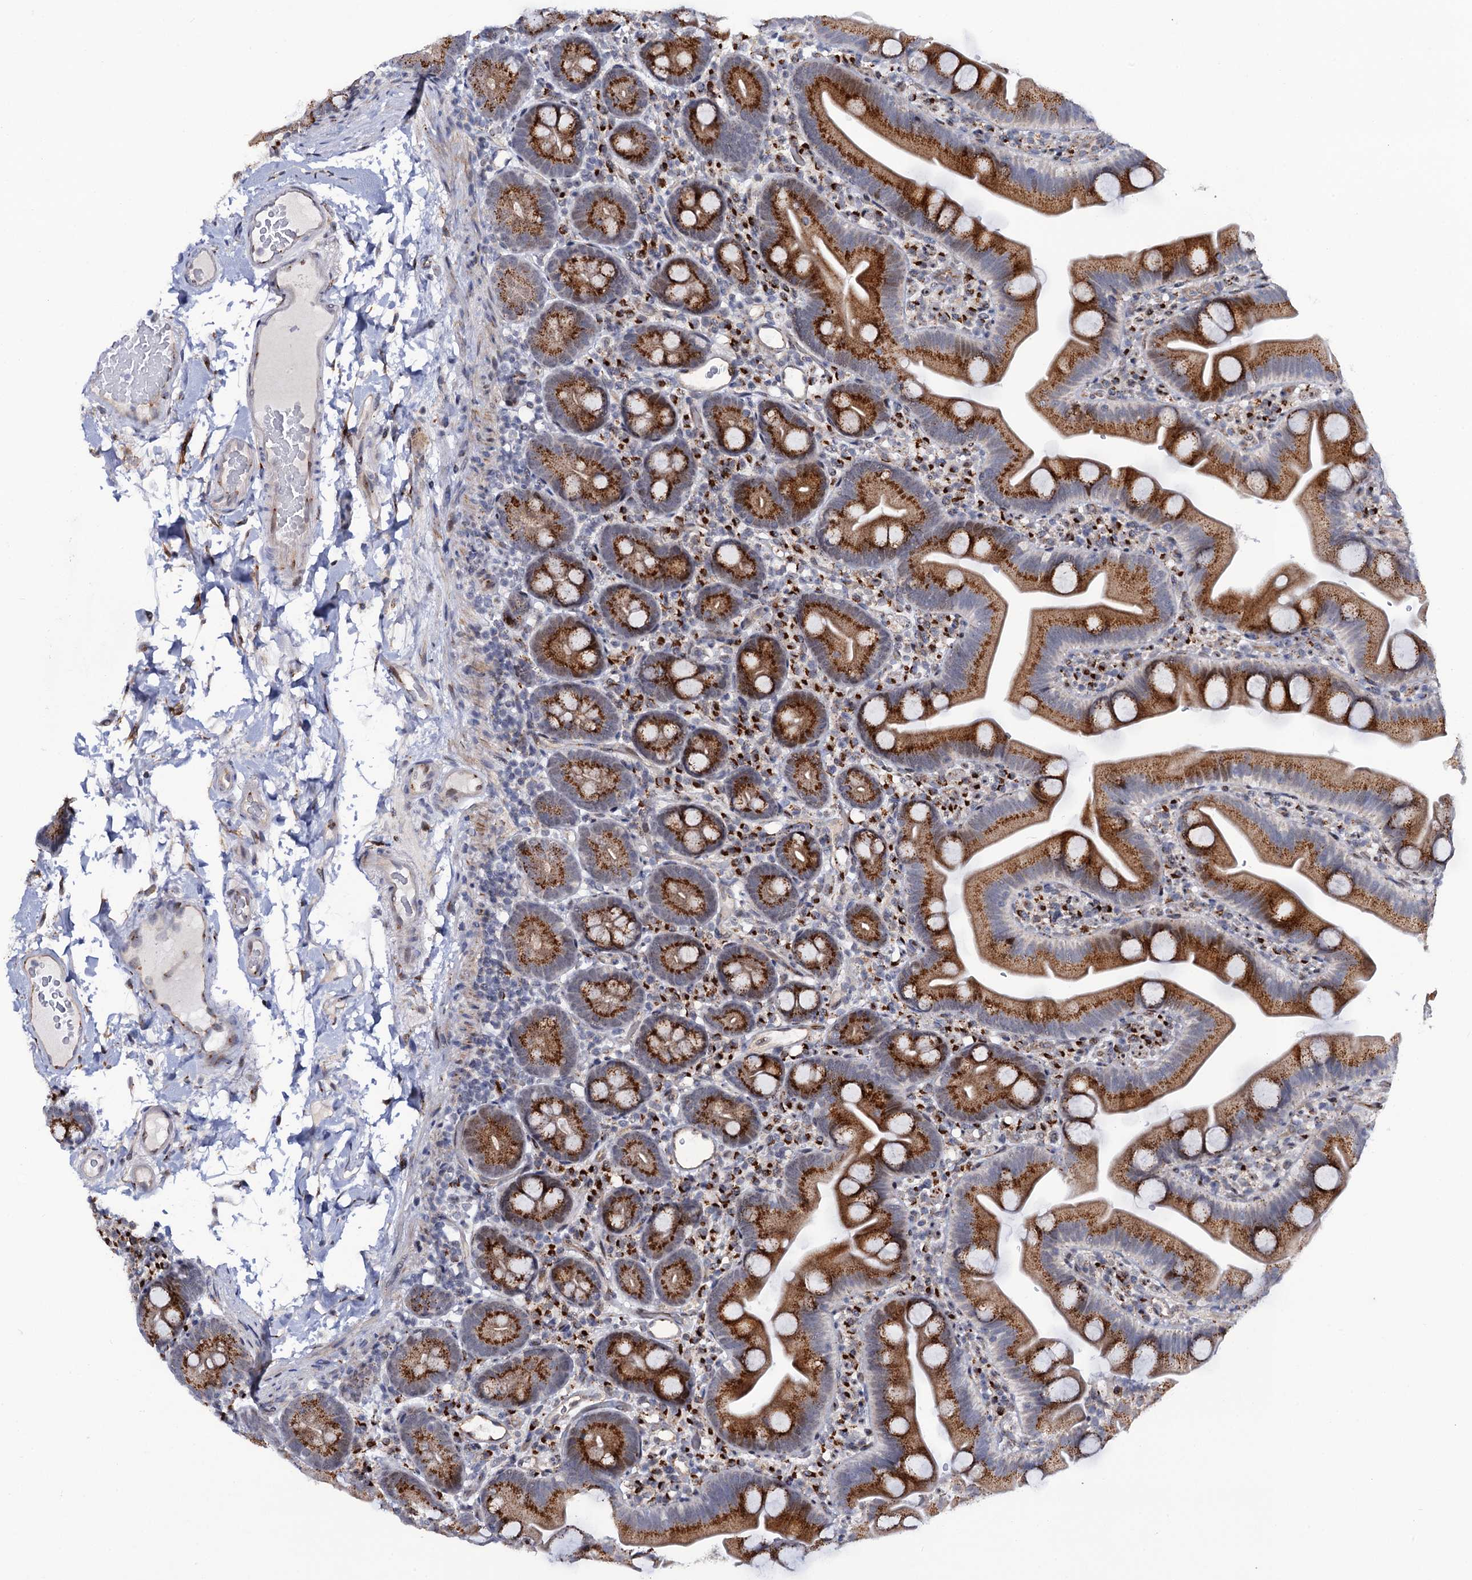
{"staining": {"intensity": "strong", "quantity": ">75%", "location": "cytoplasmic/membranous"}, "tissue": "small intestine", "cell_type": "Glandular cells", "image_type": "normal", "snomed": [{"axis": "morphology", "description": "Normal tissue, NOS"}, {"axis": "topography", "description": "Small intestine"}], "caption": "Strong cytoplasmic/membranous staining is seen in approximately >75% of glandular cells in benign small intestine. (Stains: DAB in brown, nuclei in blue, Microscopy: brightfield microscopy at high magnification).", "gene": "THAP2", "patient": {"sex": "female", "age": 68}}